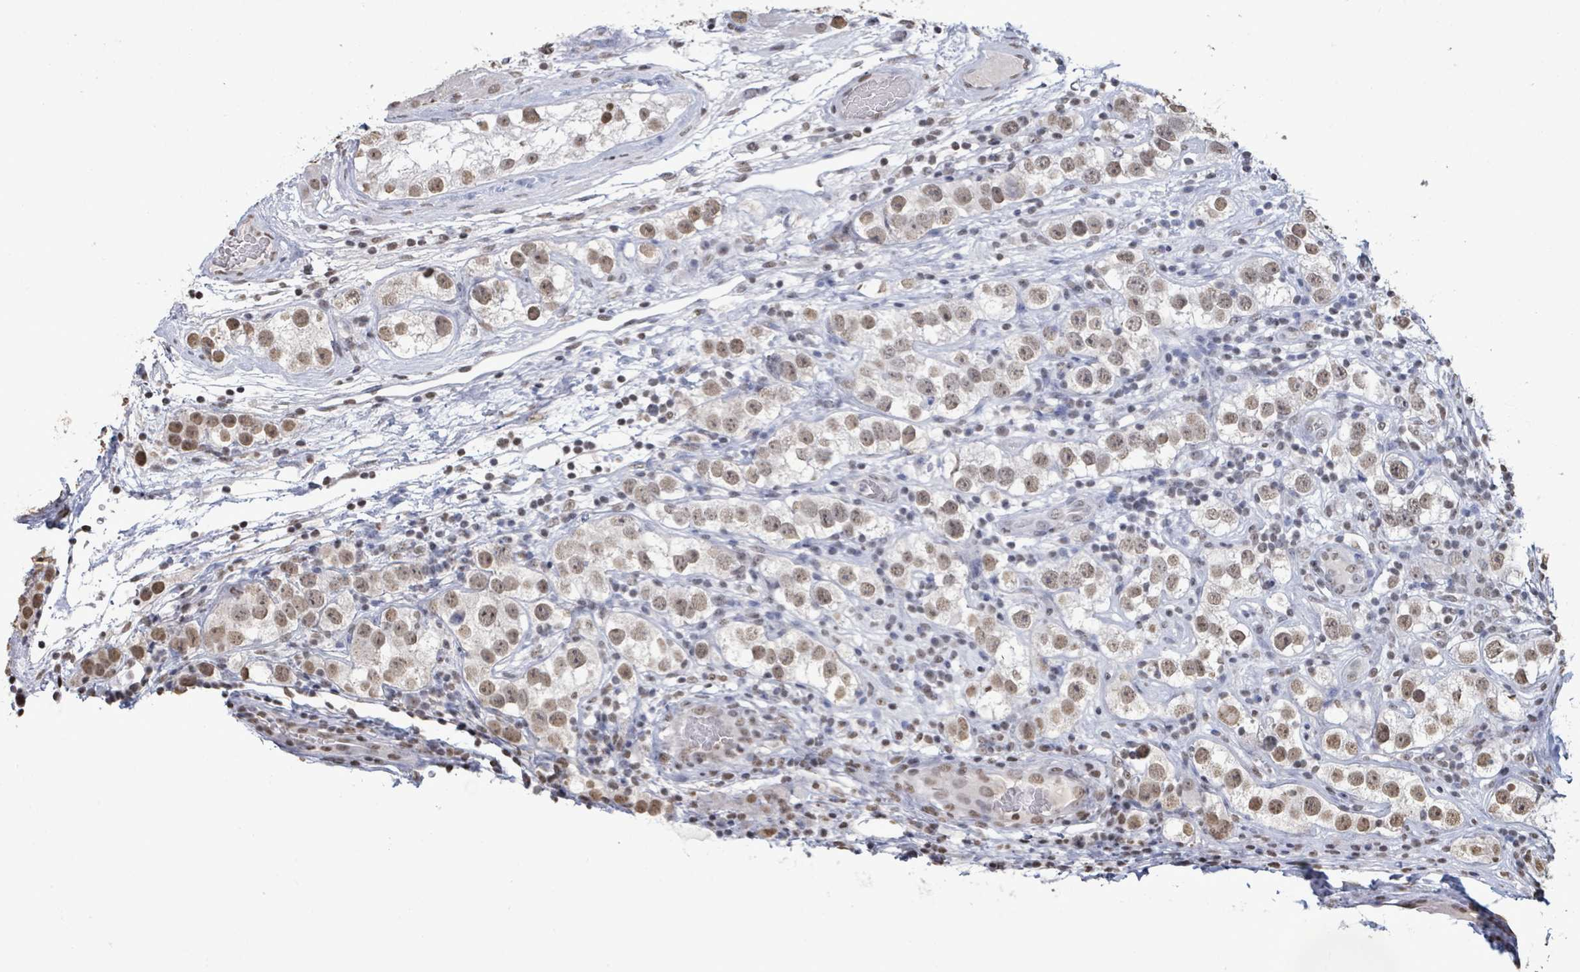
{"staining": {"intensity": "weak", "quantity": ">75%", "location": "nuclear"}, "tissue": "testis cancer", "cell_type": "Tumor cells", "image_type": "cancer", "snomed": [{"axis": "morphology", "description": "Seminoma, NOS"}, {"axis": "topography", "description": "Testis"}], "caption": "Immunohistochemical staining of seminoma (testis) exhibits low levels of weak nuclear staining in about >75% of tumor cells.", "gene": "SAMD14", "patient": {"sex": "male", "age": 28}}